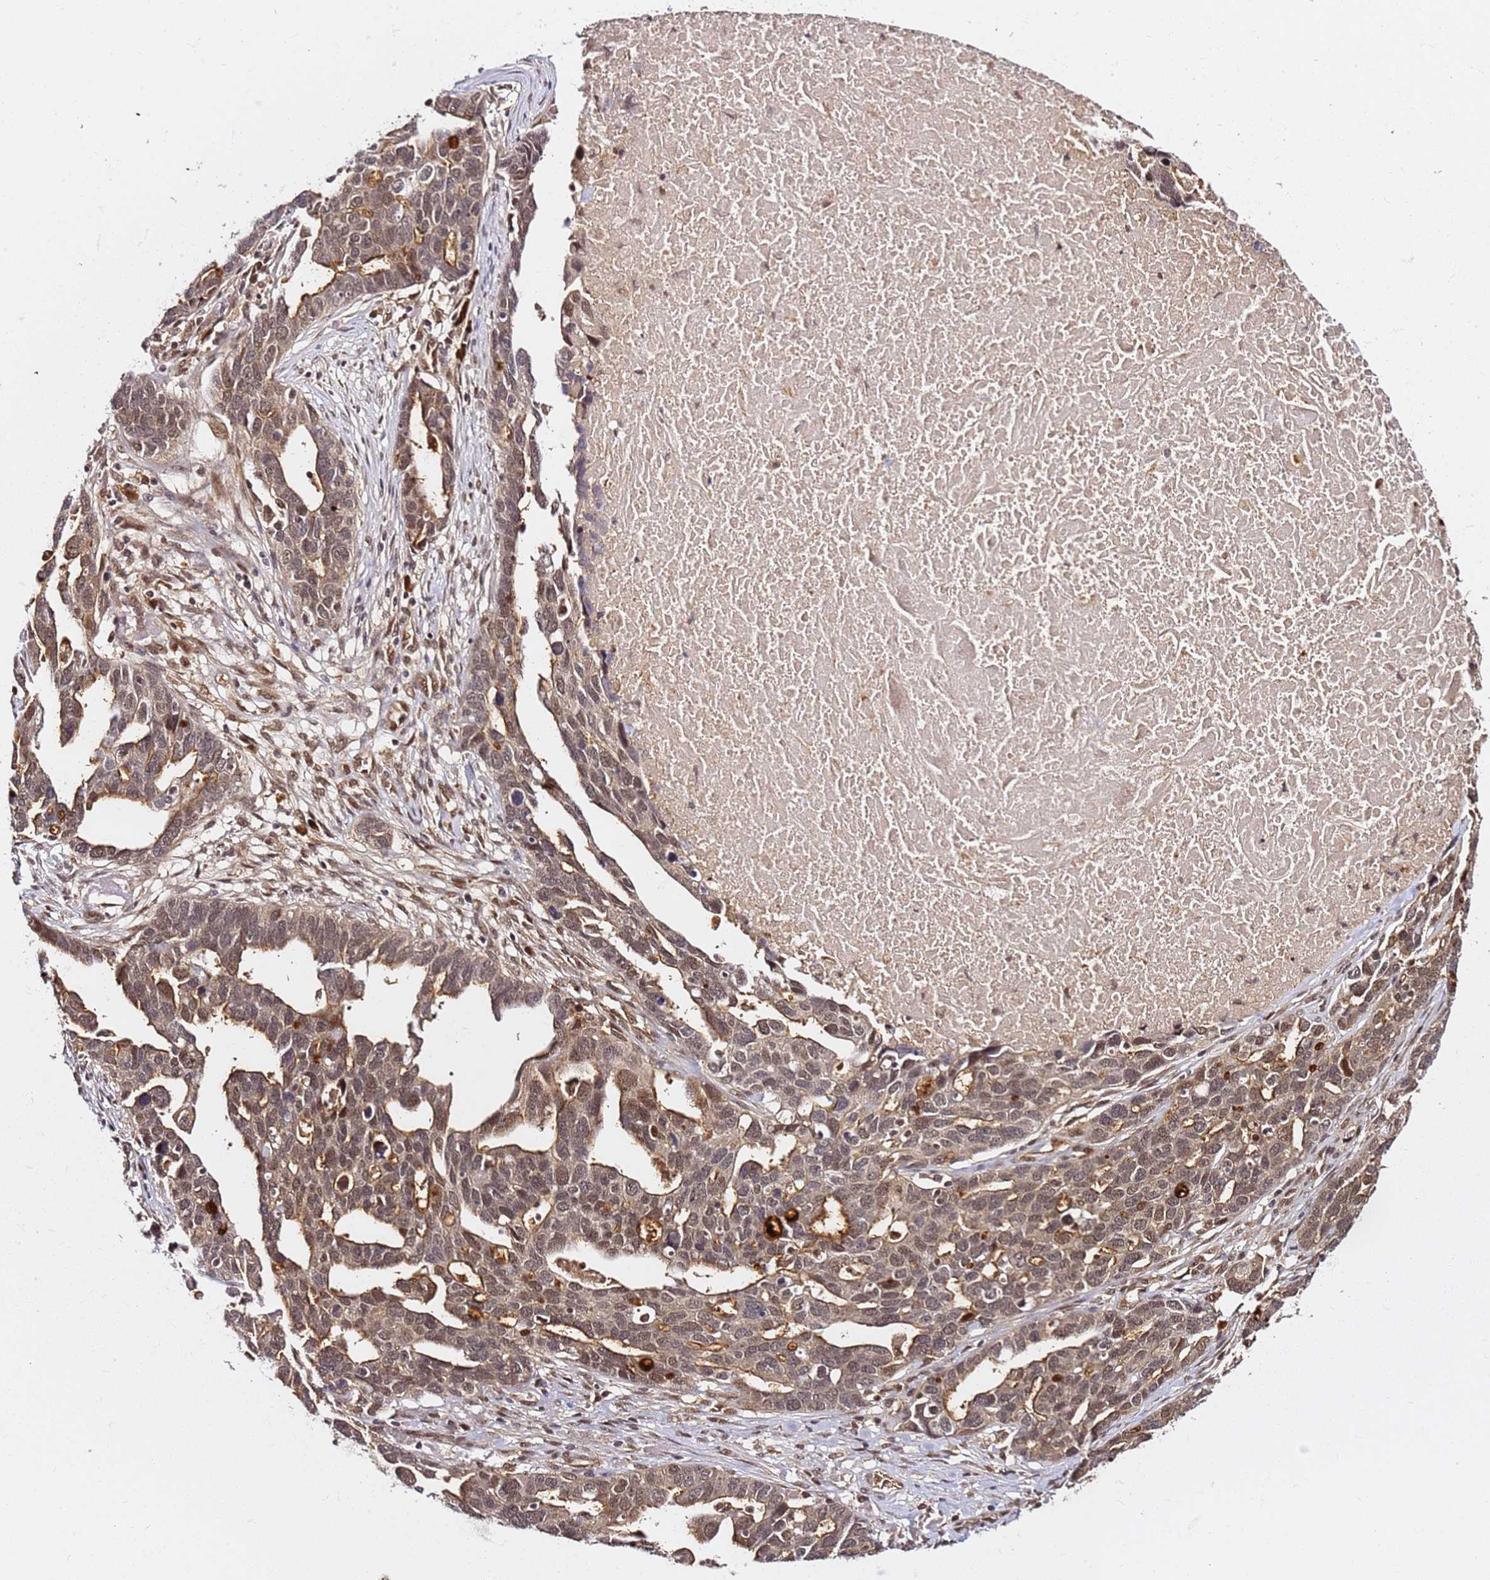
{"staining": {"intensity": "moderate", "quantity": ">75%", "location": "cytoplasmic/membranous,nuclear"}, "tissue": "ovarian cancer", "cell_type": "Tumor cells", "image_type": "cancer", "snomed": [{"axis": "morphology", "description": "Cystadenocarcinoma, serous, NOS"}, {"axis": "topography", "description": "Ovary"}], "caption": "Tumor cells reveal moderate cytoplasmic/membranous and nuclear expression in approximately >75% of cells in ovarian serous cystadenocarcinoma.", "gene": "RGS18", "patient": {"sex": "female", "age": 54}}